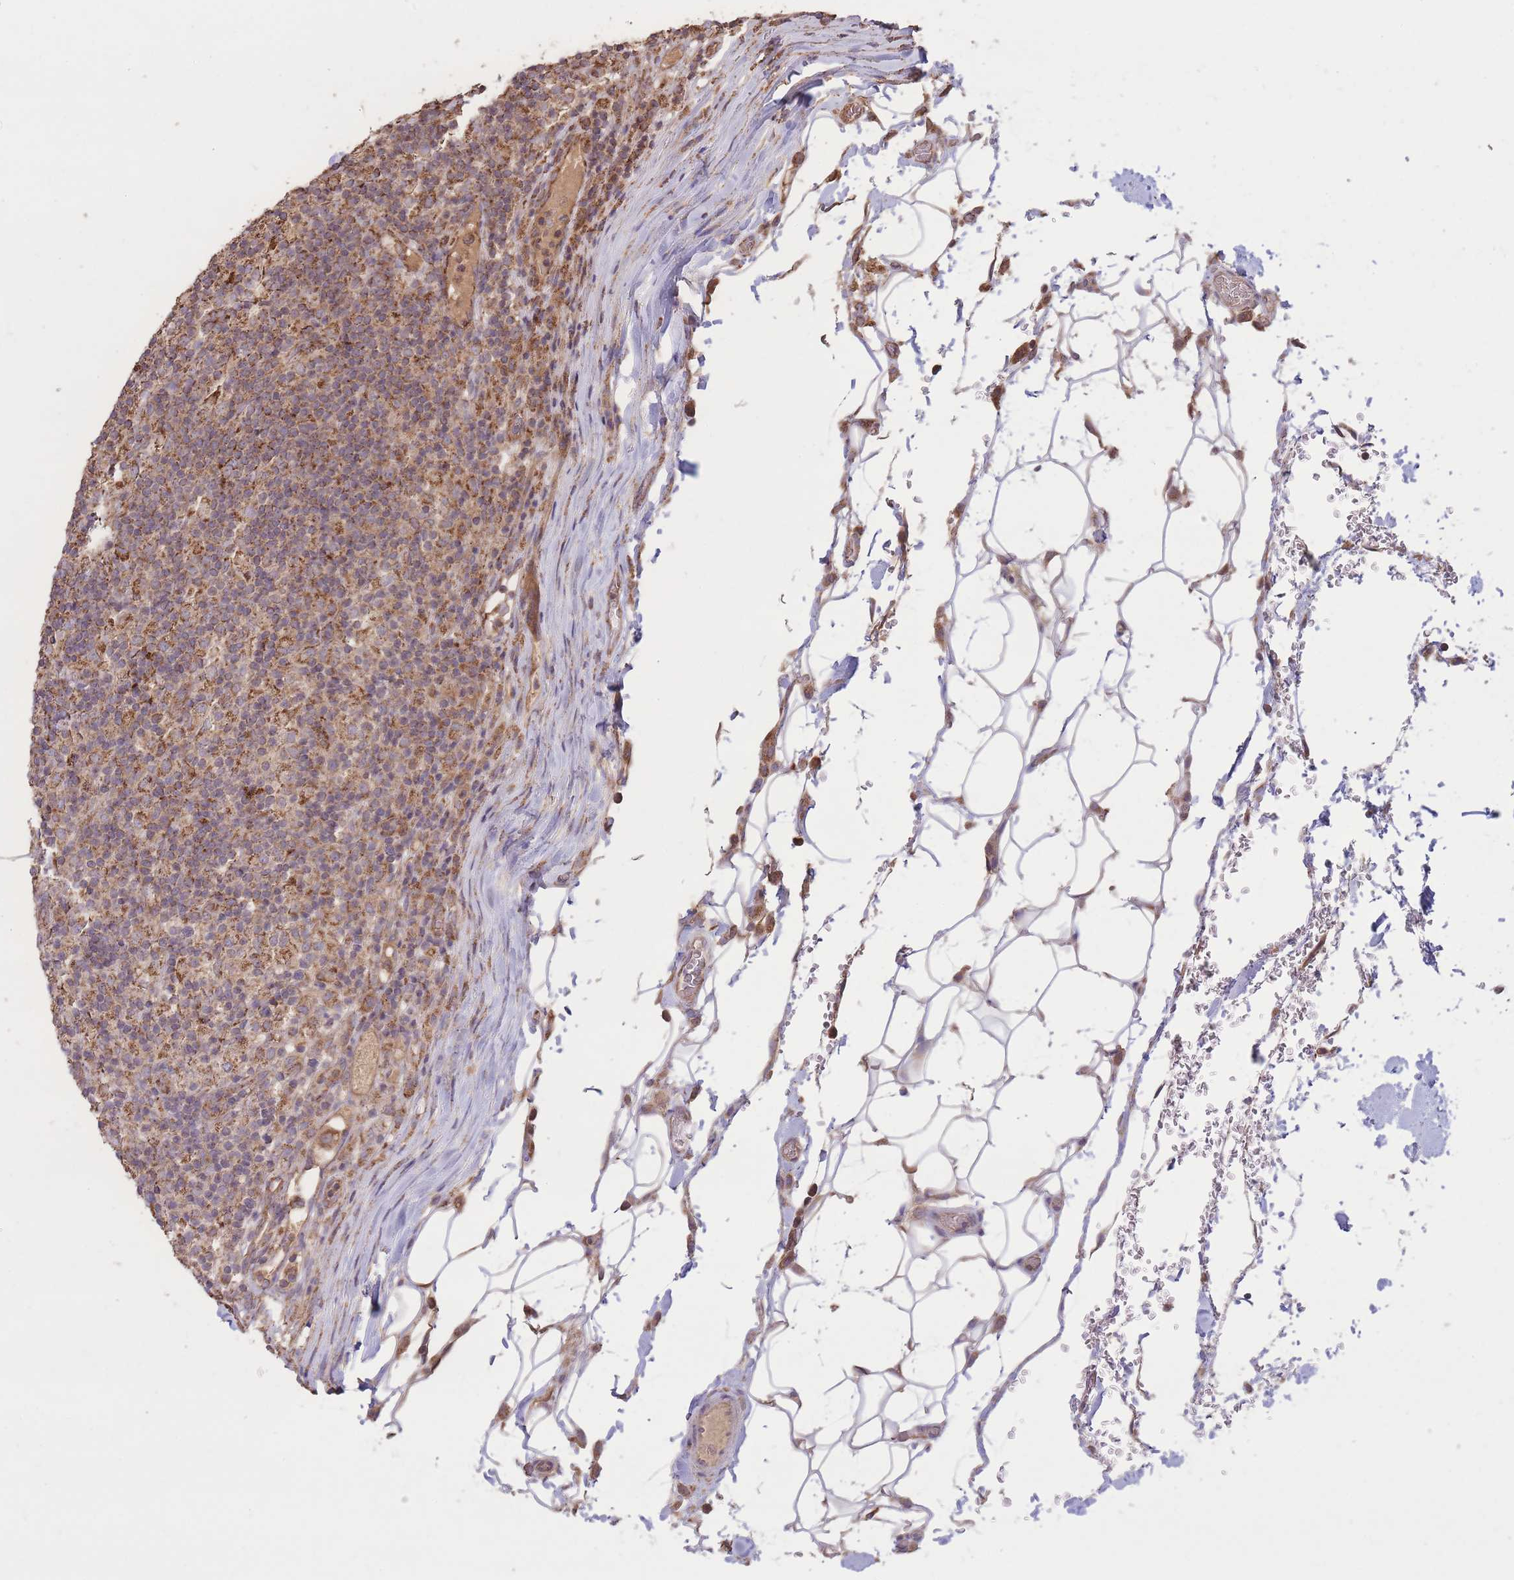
{"staining": {"intensity": "negative", "quantity": "none", "location": "none"}, "tissue": "lymphoma", "cell_type": "Tumor cells", "image_type": "cancer", "snomed": [{"axis": "morphology", "description": "Hodgkin's disease, NOS"}, {"axis": "topography", "description": "Lymph node"}], "caption": "This is a micrograph of immunohistochemistry staining of Hodgkin's disease, which shows no positivity in tumor cells.", "gene": "EEF1AKMT1", "patient": {"sex": "male", "age": 70}}